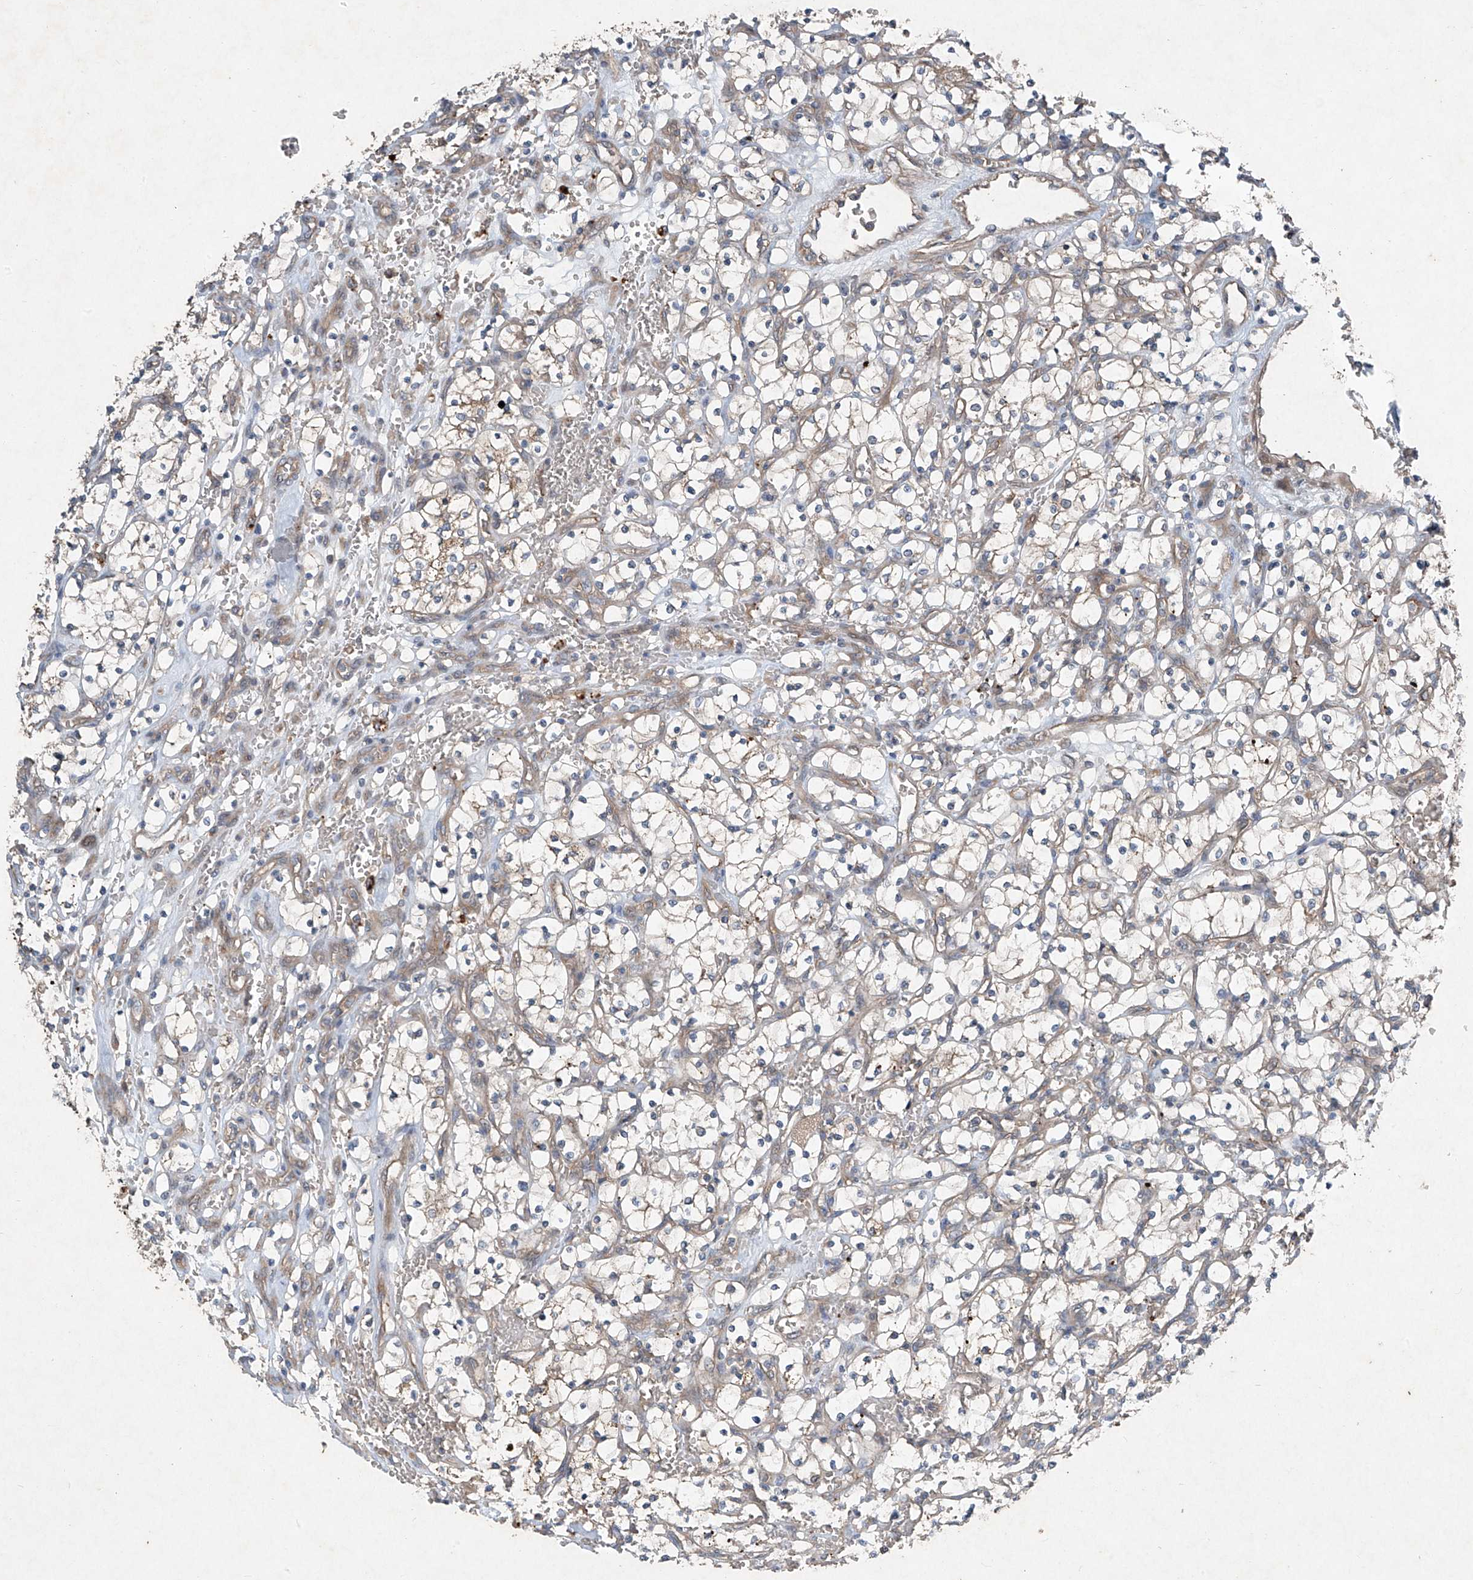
{"staining": {"intensity": "negative", "quantity": "none", "location": "none"}, "tissue": "renal cancer", "cell_type": "Tumor cells", "image_type": "cancer", "snomed": [{"axis": "morphology", "description": "Adenocarcinoma, NOS"}, {"axis": "topography", "description": "Kidney"}], "caption": "Renal cancer (adenocarcinoma) was stained to show a protein in brown. There is no significant staining in tumor cells.", "gene": "FOXRED2", "patient": {"sex": "female", "age": 69}}